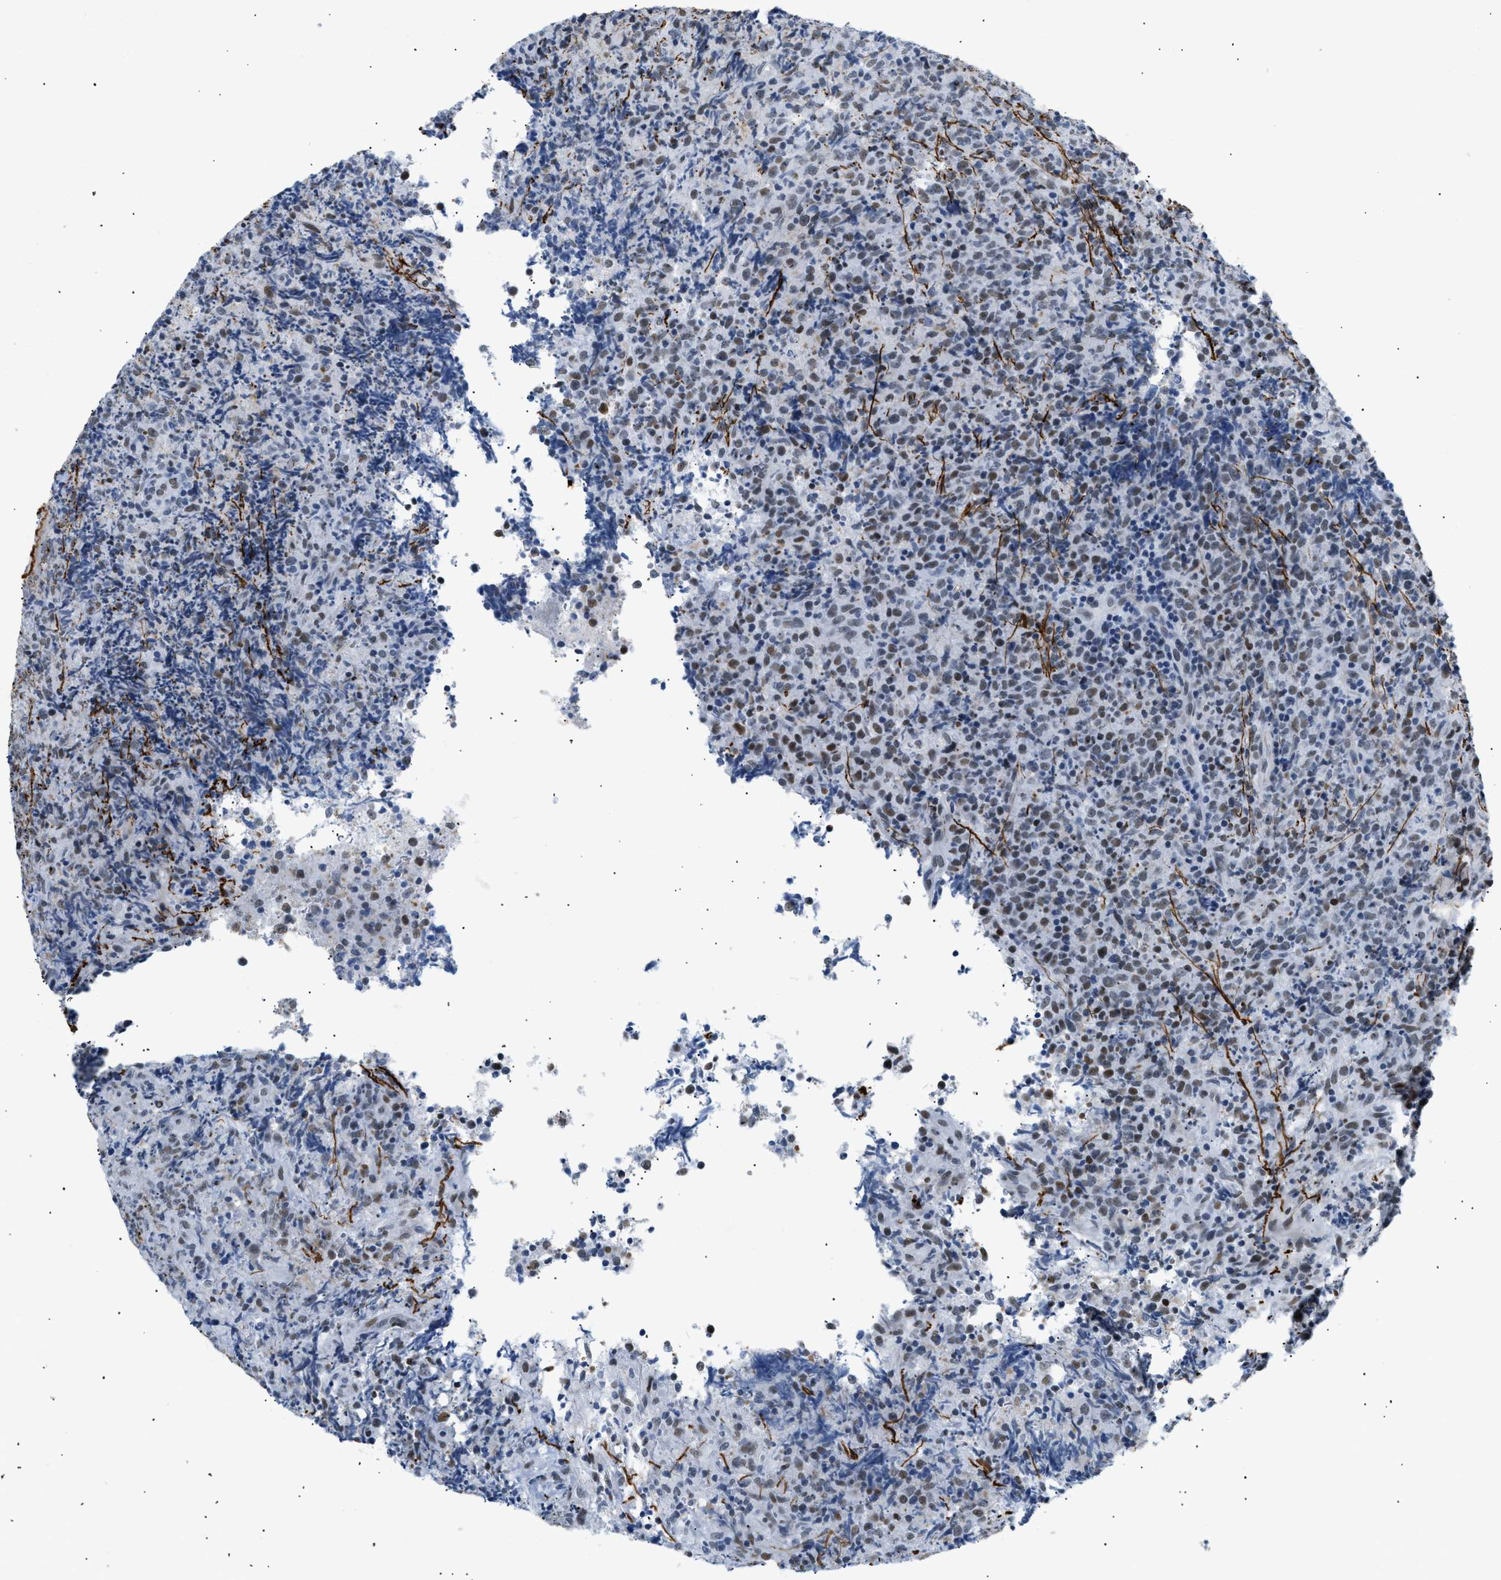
{"staining": {"intensity": "weak", "quantity": "25%-75%", "location": "nuclear"}, "tissue": "lymphoma", "cell_type": "Tumor cells", "image_type": "cancer", "snomed": [{"axis": "morphology", "description": "Malignant lymphoma, non-Hodgkin's type, High grade"}, {"axis": "topography", "description": "Tonsil"}], "caption": "The photomicrograph displays a brown stain indicating the presence of a protein in the nuclear of tumor cells in lymphoma. Immunohistochemistry stains the protein of interest in brown and the nuclei are stained blue.", "gene": "ELN", "patient": {"sex": "female", "age": 36}}